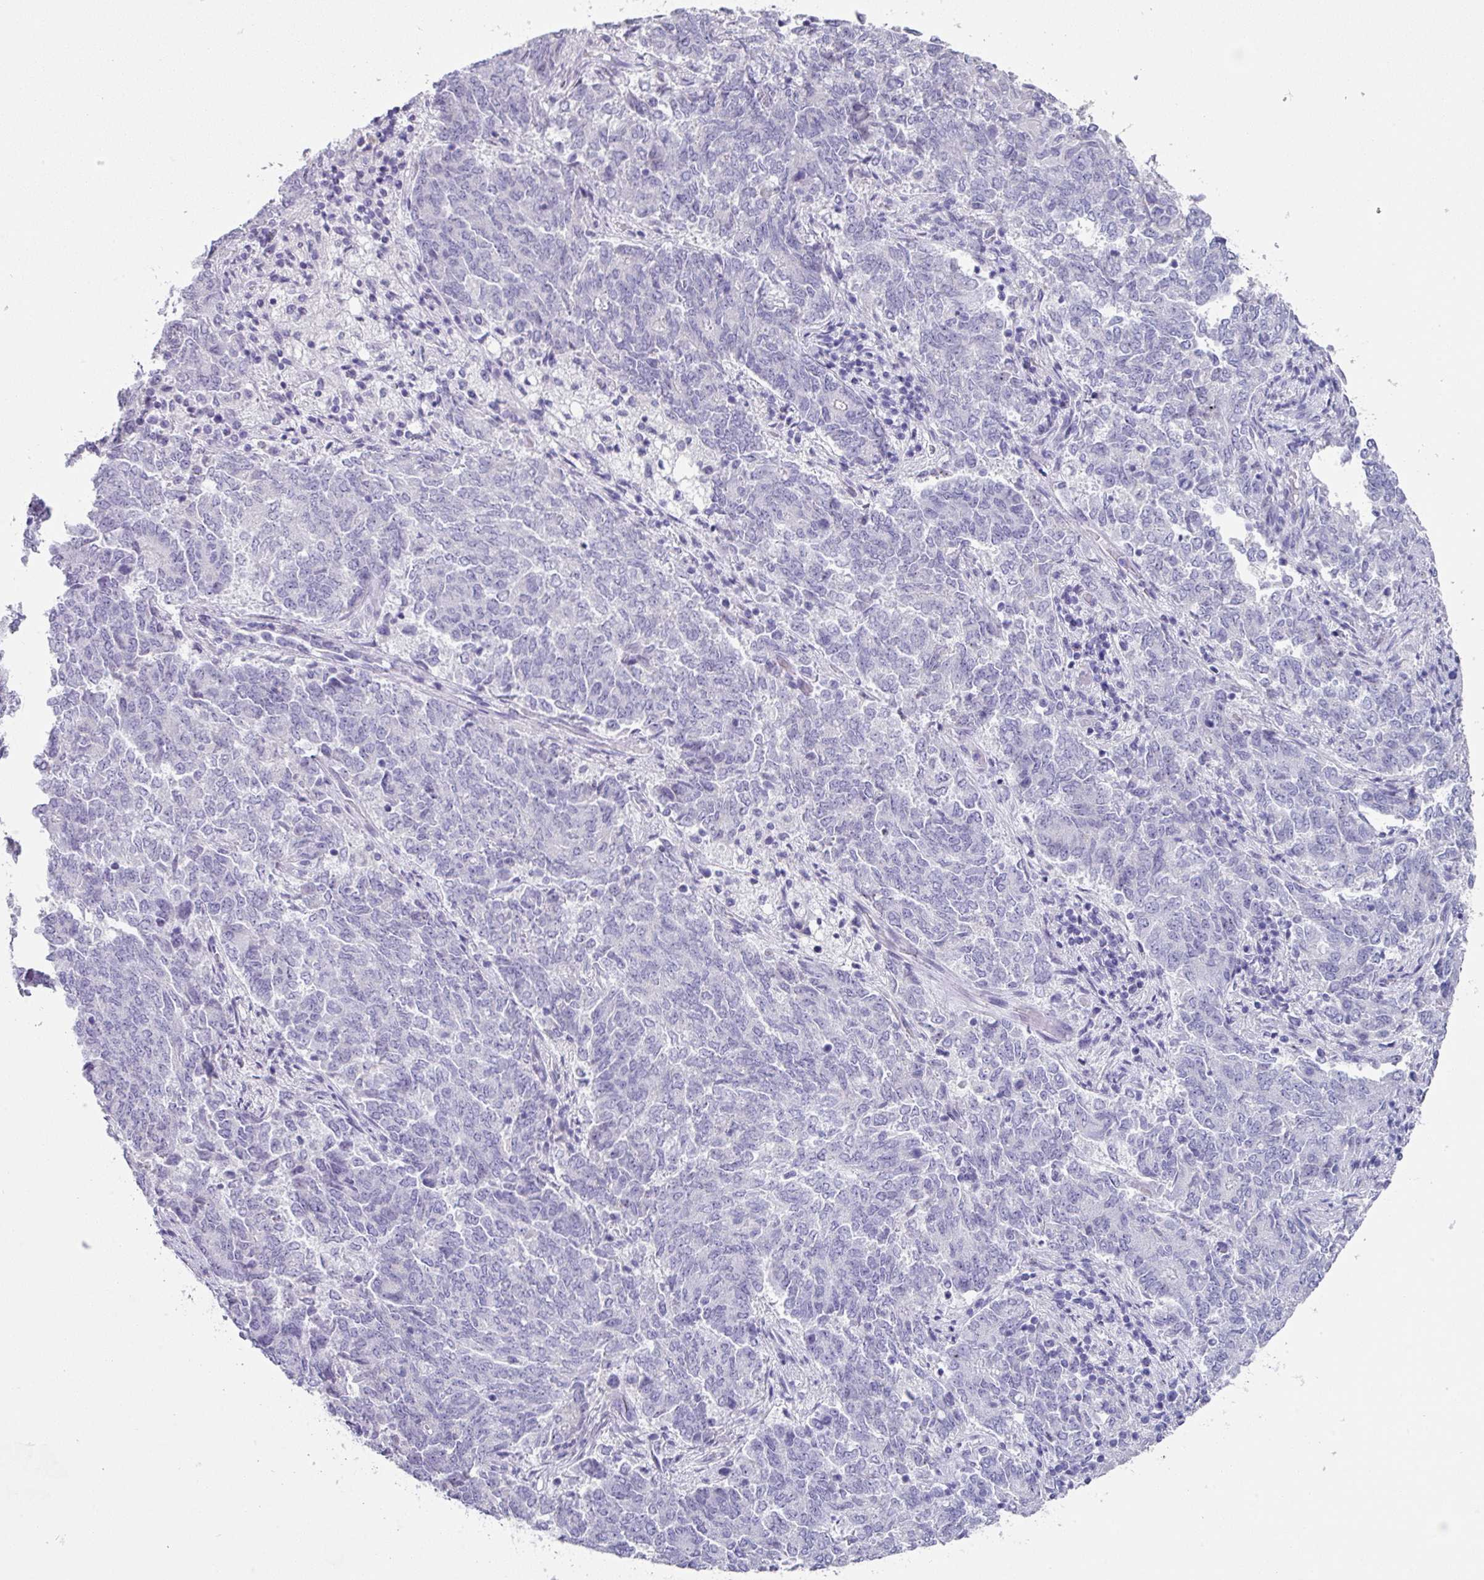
{"staining": {"intensity": "negative", "quantity": "none", "location": "none"}, "tissue": "endometrial cancer", "cell_type": "Tumor cells", "image_type": "cancer", "snomed": [{"axis": "morphology", "description": "Adenocarcinoma, NOS"}, {"axis": "topography", "description": "Endometrium"}], "caption": "Tumor cells are negative for protein expression in human adenocarcinoma (endometrial).", "gene": "PEX10", "patient": {"sex": "female", "age": 80}}